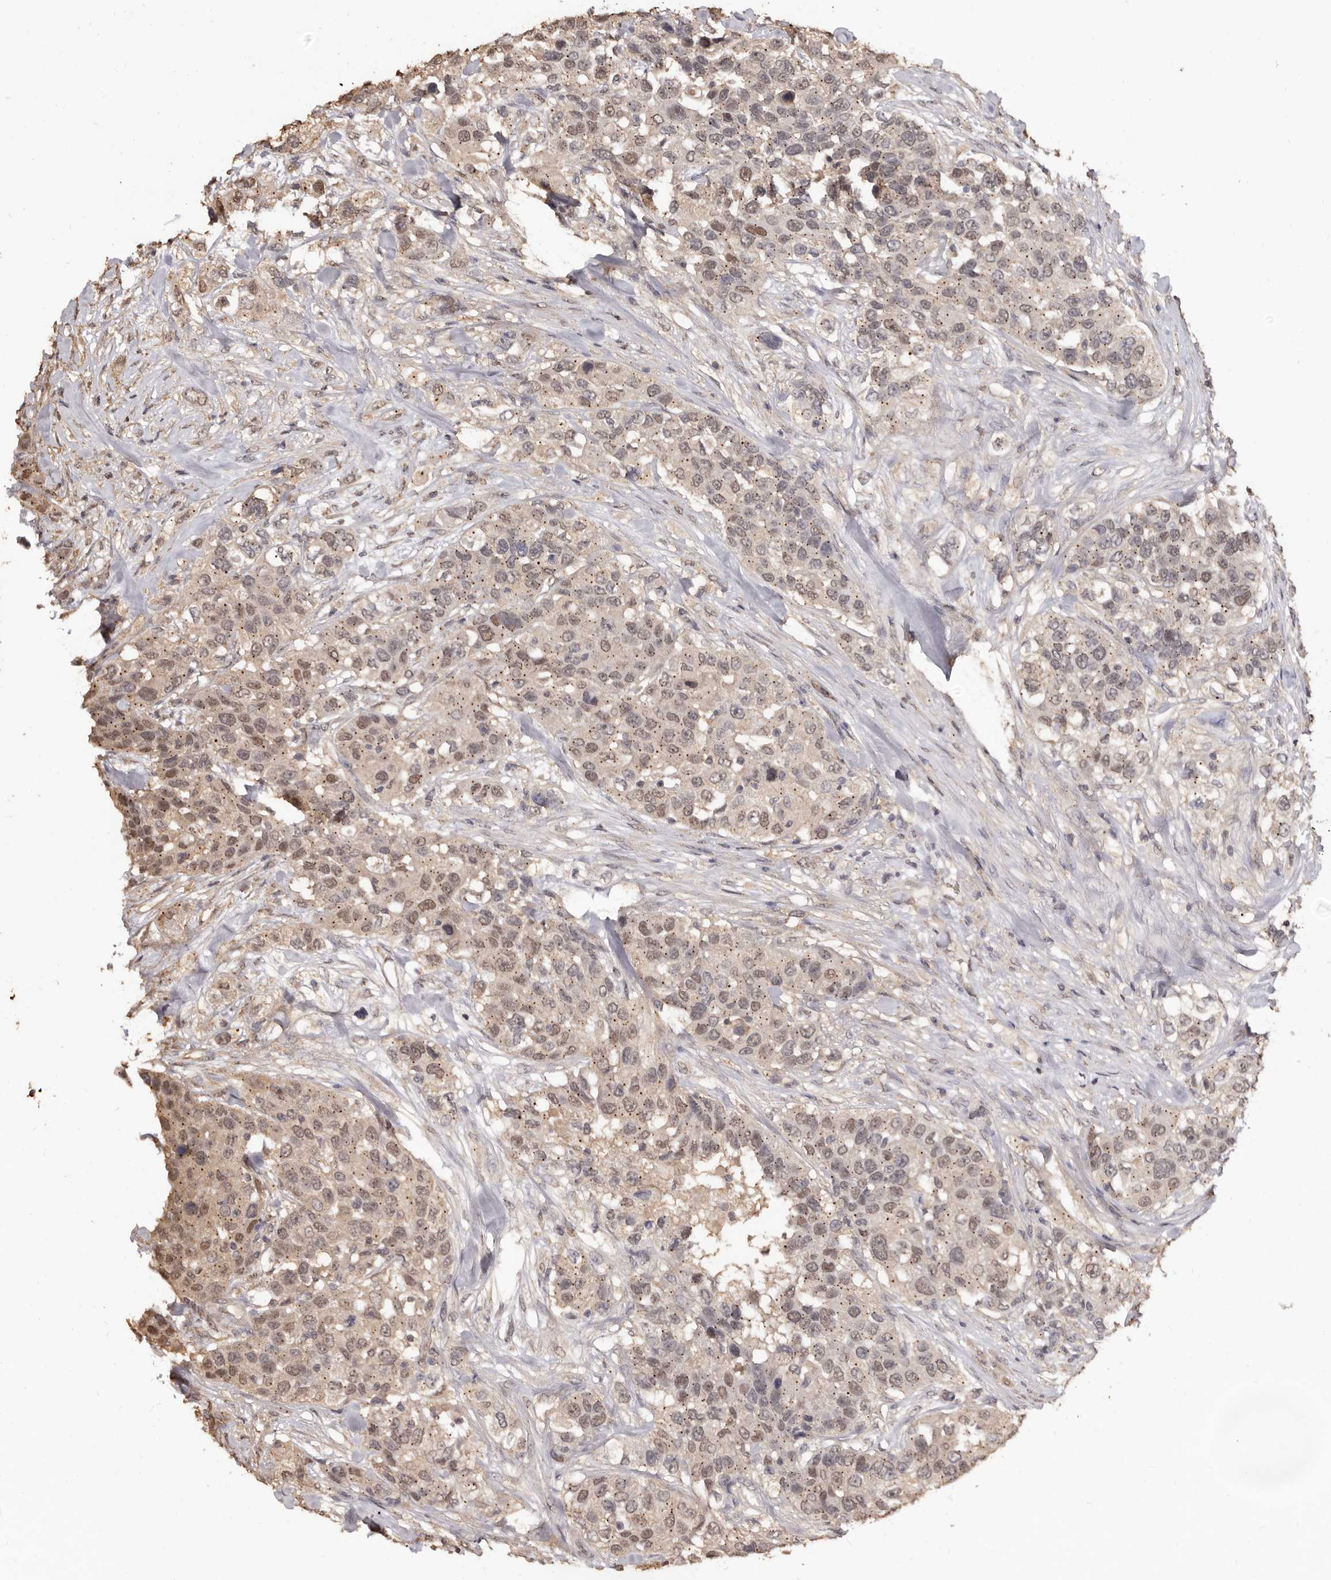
{"staining": {"intensity": "weak", "quantity": "25%-75%", "location": "cytoplasmic/membranous,nuclear"}, "tissue": "urothelial cancer", "cell_type": "Tumor cells", "image_type": "cancer", "snomed": [{"axis": "morphology", "description": "Urothelial carcinoma, High grade"}, {"axis": "topography", "description": "Urinary bladder"}], "caption": "This image exhibits immunohistochemistry staining of high-grade urothelial carcinoma, with low weak cytoplasmic/membranous and nuclear positivity in about 25%-75% of tumor cells.", "gene": "INAVA", "patient": {"sex": "female", "age": 80}}